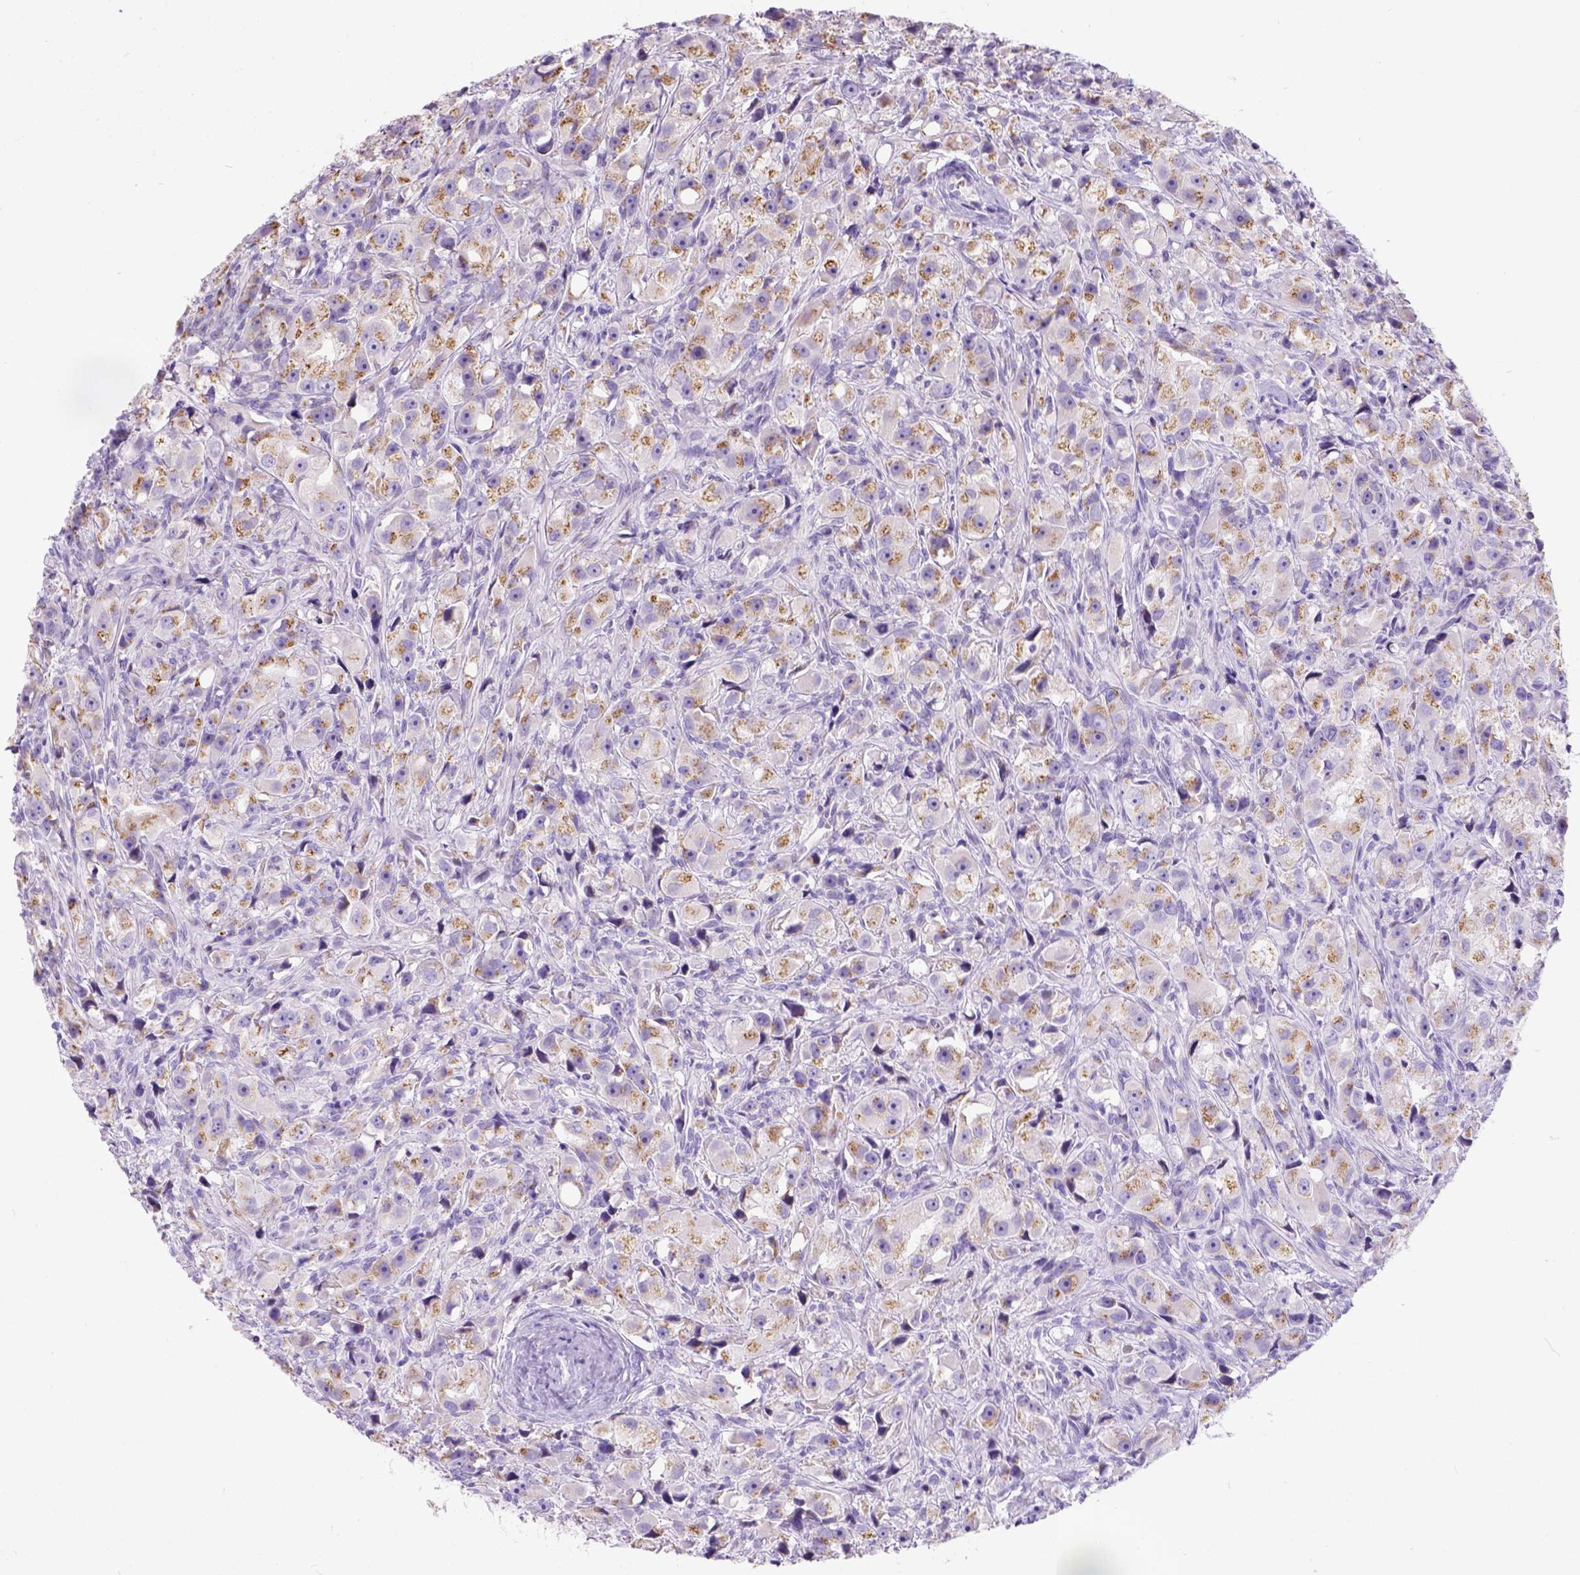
{"staining": {"intensity": "moderate", "quantity": ">75%", "location": "cytoplasmic/membranous"}, "tissue": "prostate cancer", "cell_type": "Tumor cells", "image_type": "cancer", "snomed": [{"axis": "morphology", "description": "Adenocarcinoma, High grade"}, {"axis": "topography", "description": "Prostate"}], "caption": "Immunohistochemistry (IHC) micrograph of prostate cancer (high-grade adenocarcinoma) stained for a protein (brown), which displays medium levels of moderate cytoplasmic/membranous expression in approximately >75% of tumor cells.", "gene": "PHF7", "patient": {"sex": "male", "age": 75}}